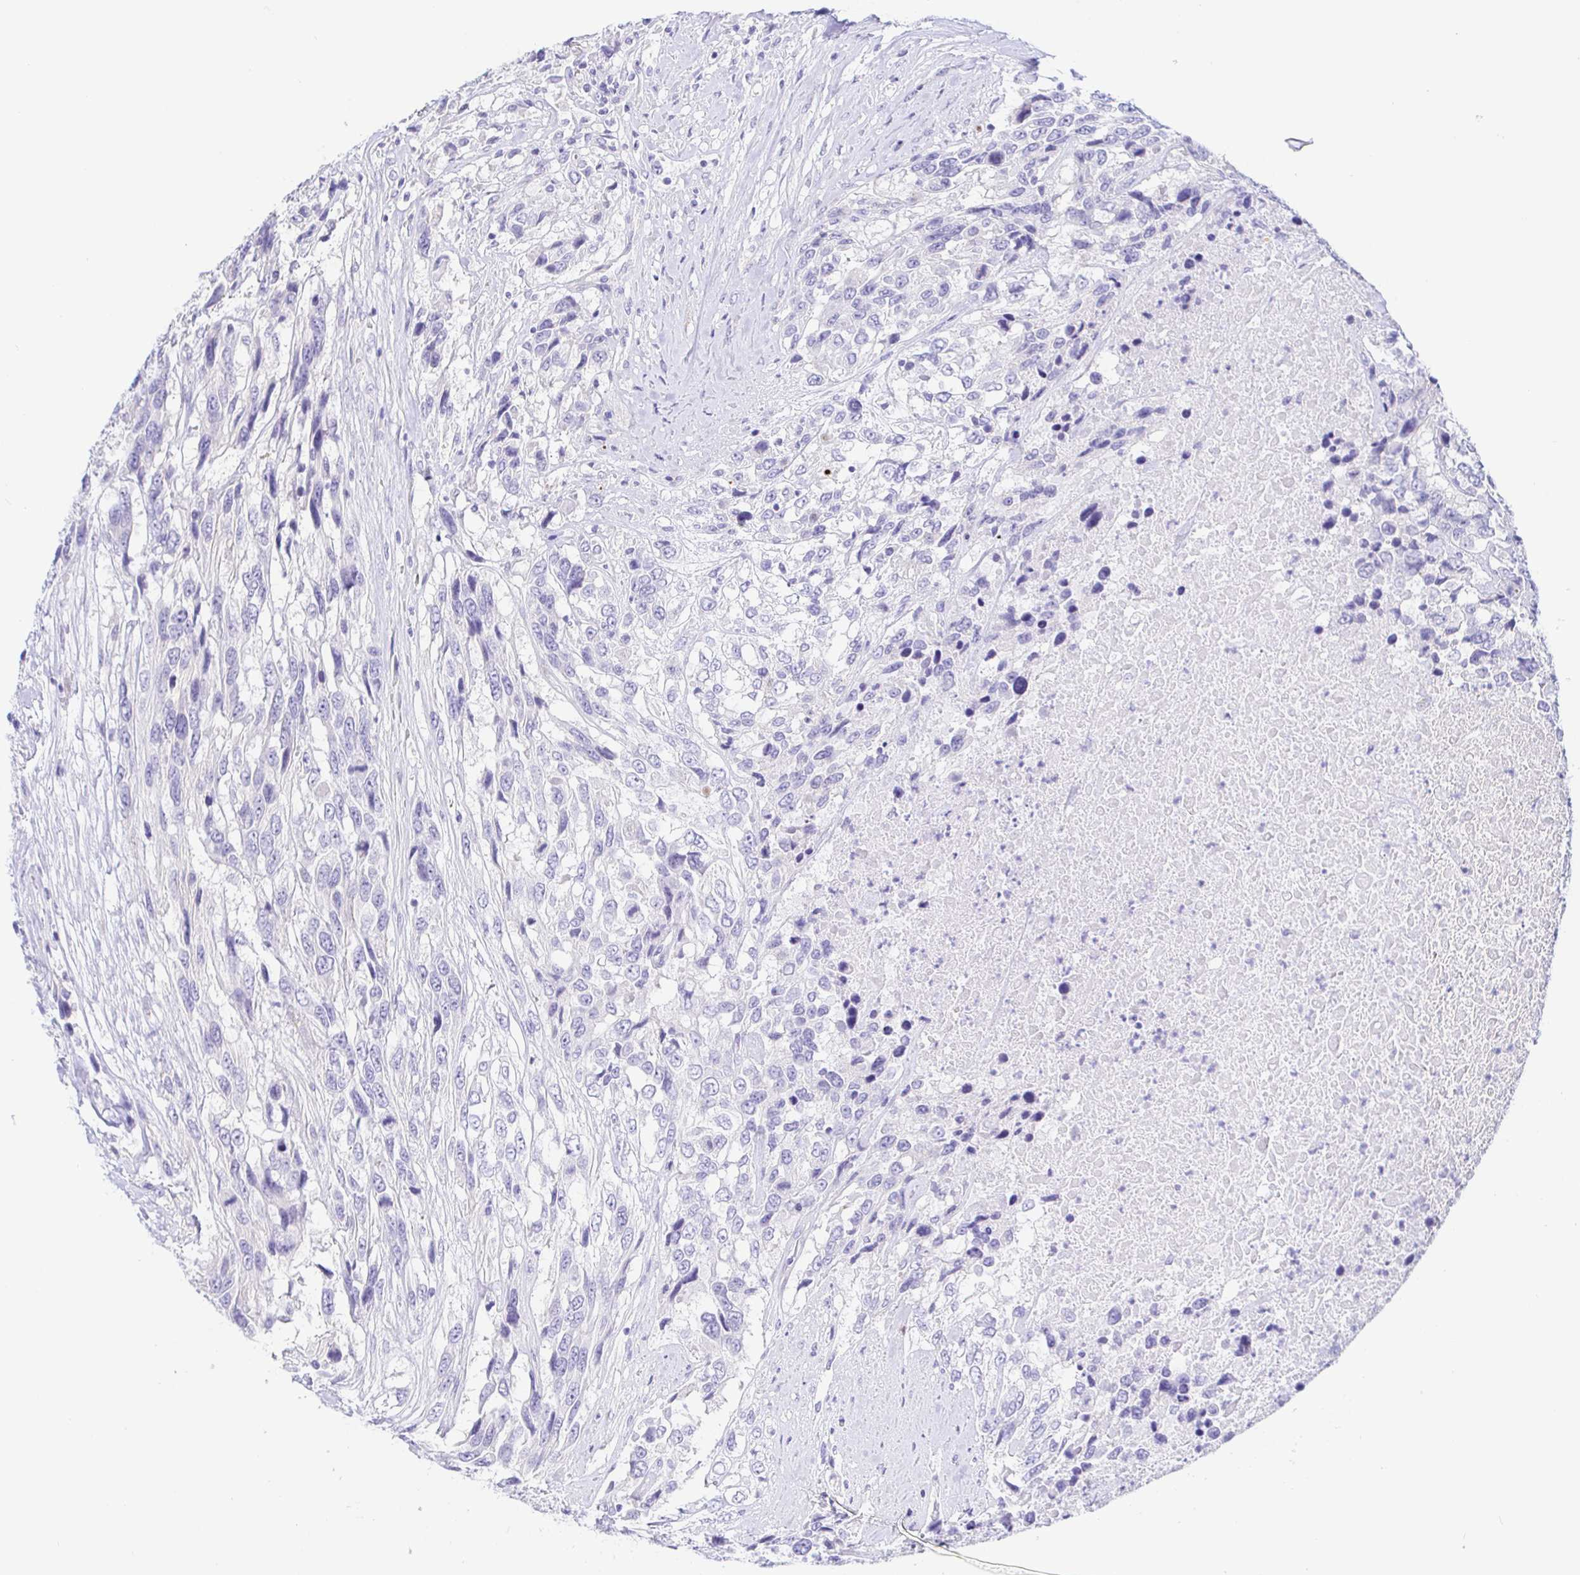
{"staining": {"intensity": "negative", "quantity": "none", "location": "none"}, "tissue": "urothelial cancer", "cell_type": "Tumor cells", "image_type": "cancer", "snomed": [{"axis": "morphology", "description": "Urothelial carcinoma, High grade"}, {"axis": "topography", "description": "Urinary bladder"}], "caption": "This micrograph is of urothelial cancer stained with immunohistochemistry to label a protein in brown with the nuclei are counter-stained blue. There is no expression in tumor cells.", "gene": "PINLYP", "patient": {"sex": "female", "age": 70}}